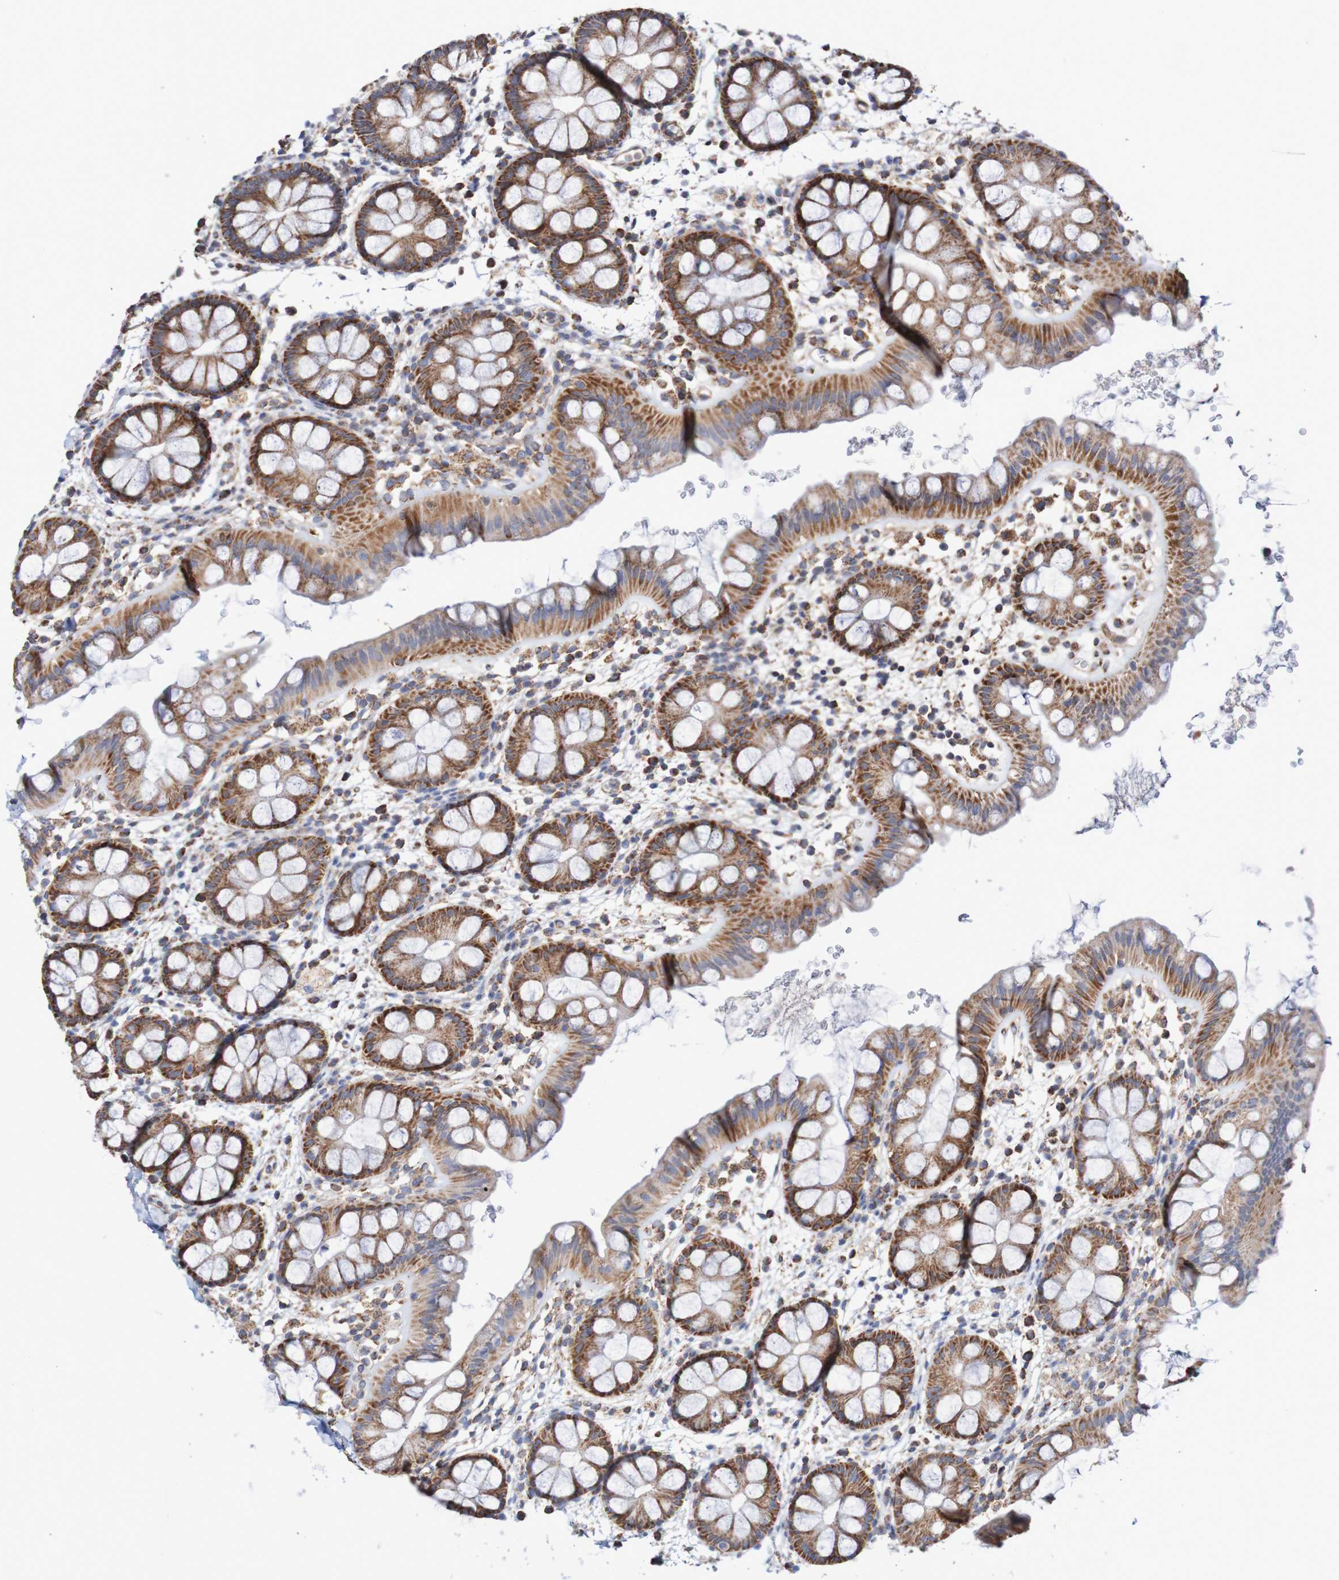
{"staining": {"intensity": "strong", "quantity": ">75%", "location": "cytoplasmic/membranous"}, "tissue": "rectum", "cell_type": "Glandular cells", "image_type": "normal", "snomed": [{"axis": "morphology", "description": "Normal tissue, NOS"}, {"axis": "topography", "description": "Rectum"}], "caption": "Protein staining of benign rectum displays strong cytoplasmic/membranous staining in about >75% of glandular cells. Immunohistochemistry stains the protein in brown and the nuclei are stained blue.", "gene": "MMEL1", "patient": {"sex": "female", "age": 24}}